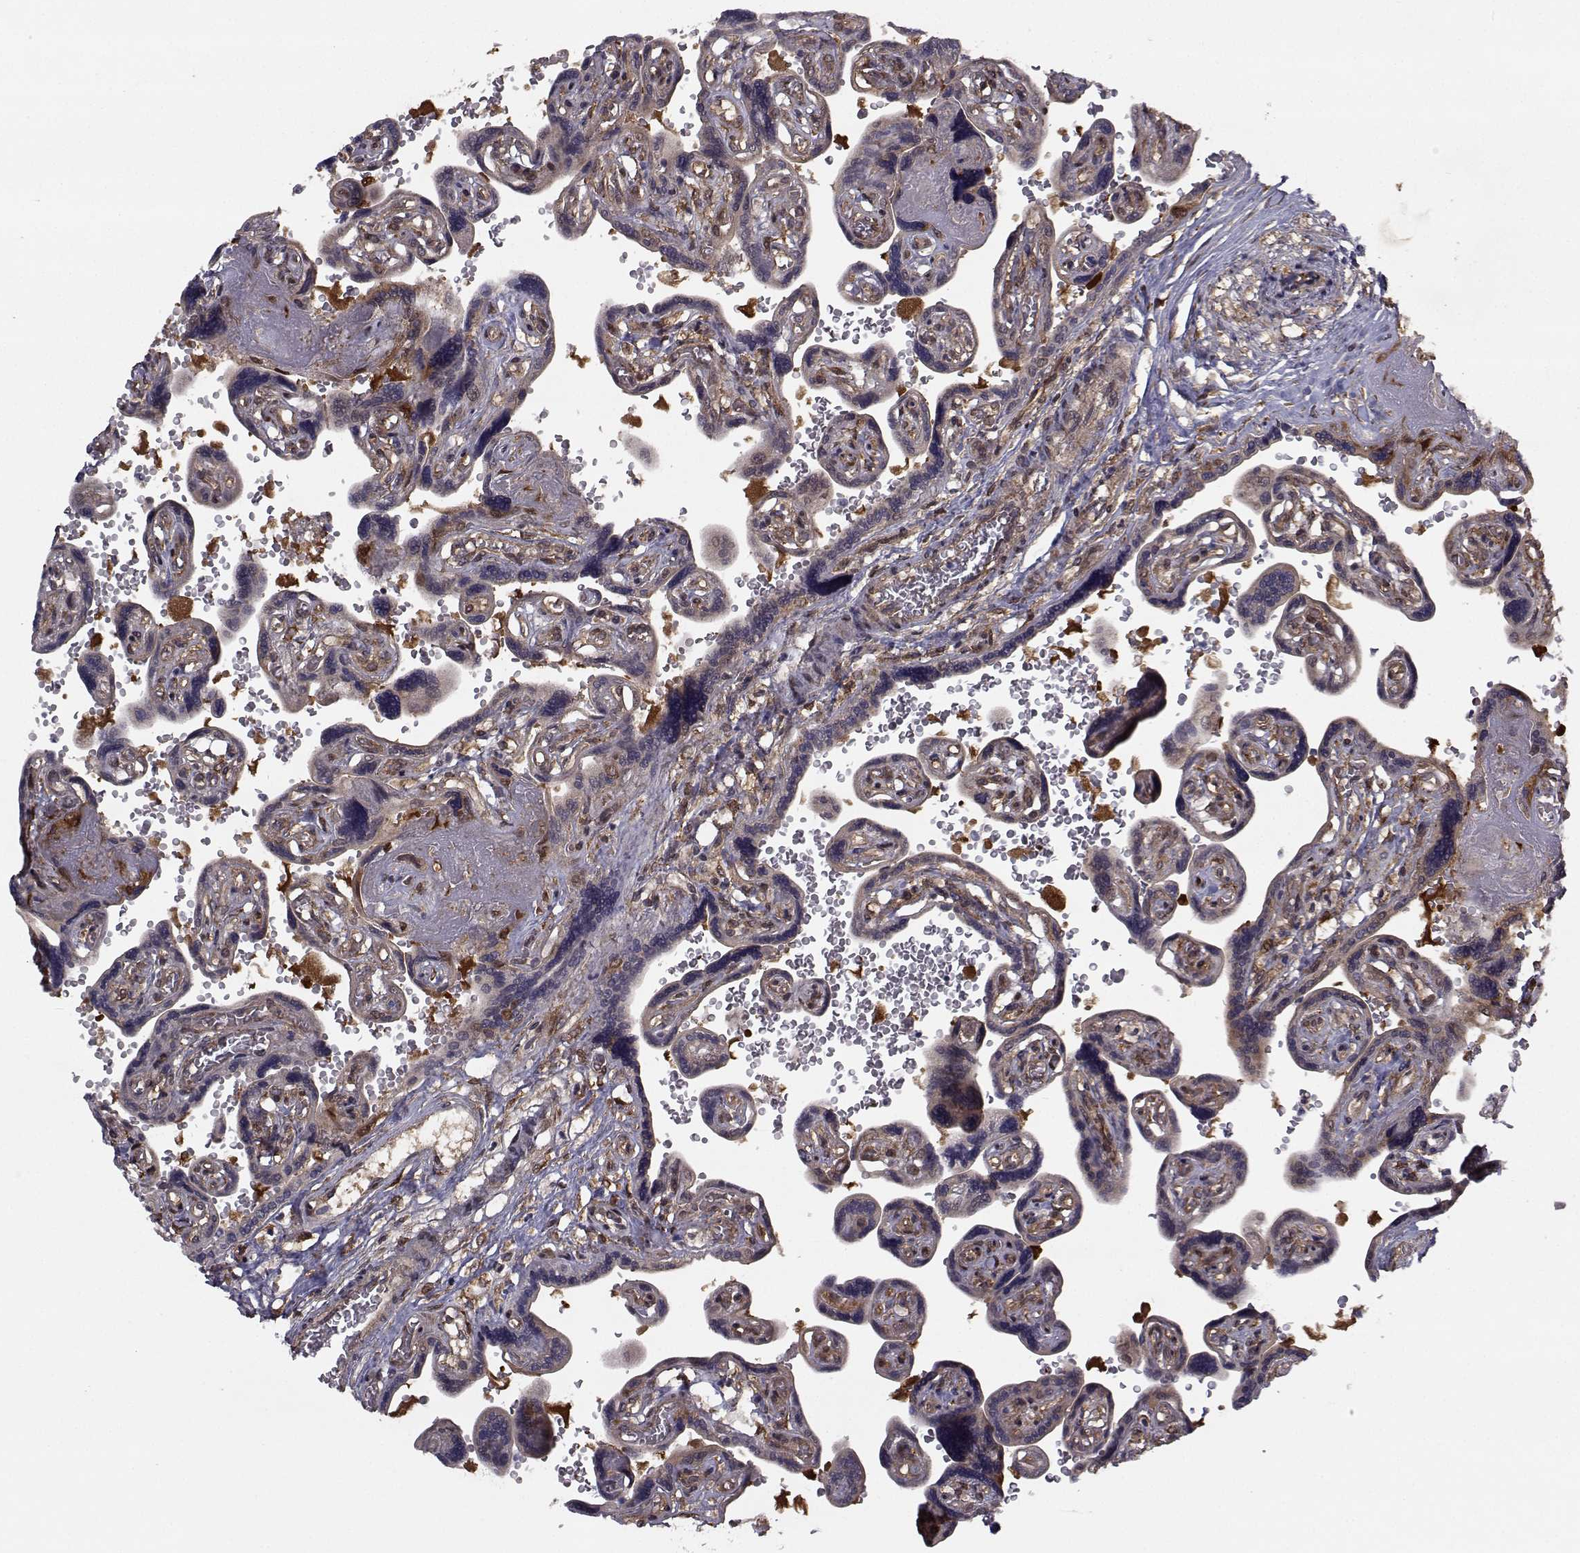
{"staining": {"intensity": "strong", "quantity": ">75%", "location": "cytoplasmic/membranous"}, "tissue": "placenta", "cell_type": "Decidual cells", "image_type": "normal", "snomed": [{"axis": "morphology", "description": "Normal tissue, NOS"}, {"axis": "topography", "description": "Placenta"}], "caption": "Protein analysis of unremarkable placenta shows strong cytoplasmic/membranous staining in about >75% of decidual cells. The protein of interest is shown in brown color, while the nuclei are stained blue.", "gene": "TRIP10", "patient": {"sex": "female", "age": 32}}